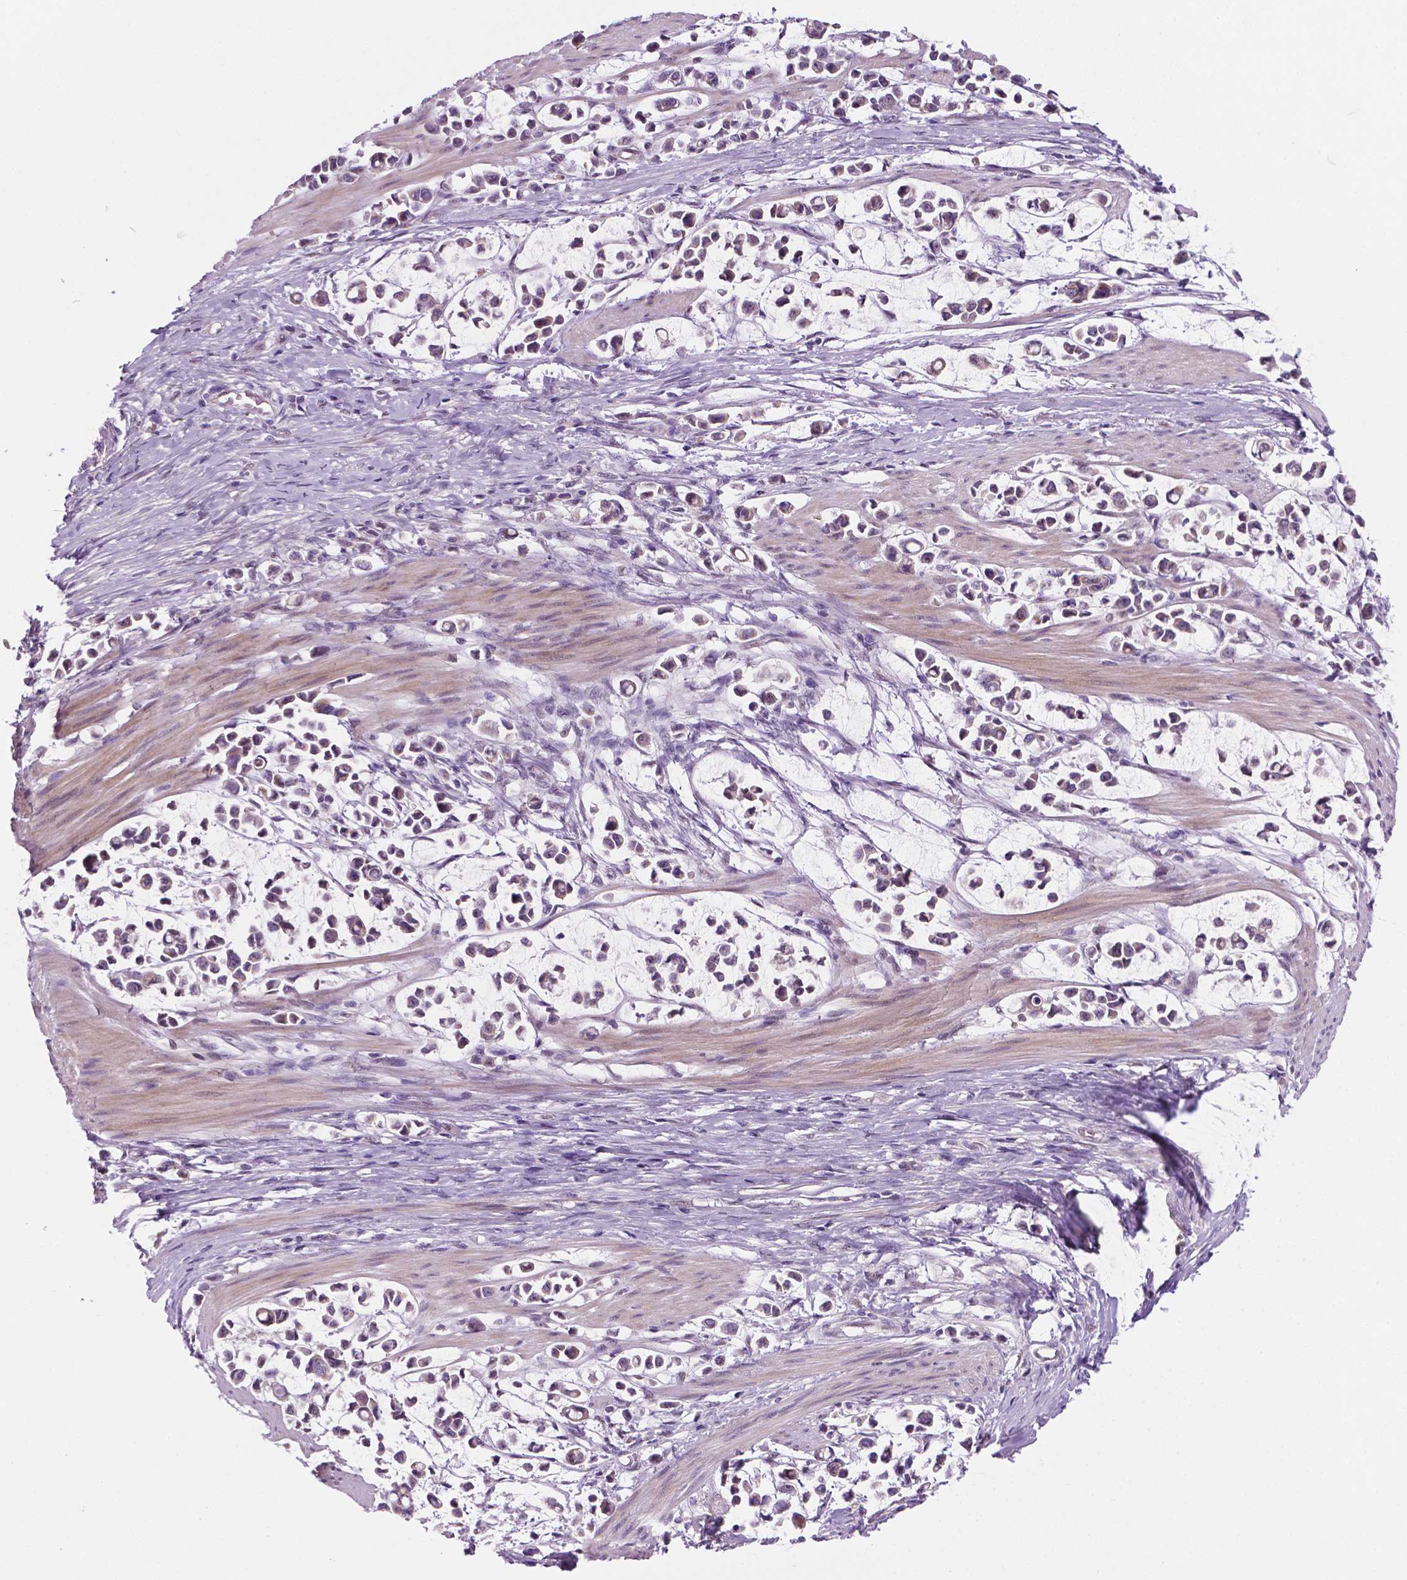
{"staining": {"intensity": "weak", "quantity": "<25%", "location": "nuclear"}, "tissue": "stomach cancer", "cell_type": "Tumor cells", "image_type": "cancer", "snomed": [{"axis": "morphology", "description": "Adenocarcinoma, NOS"}, {"axis": "topography", "description": "Stomach"}], "caption": "Immunohistochemical staining of adenocarcinoma (stomach) shows no significant expression in tumor cells.", "gene": "C18orf21", "patient": {"sex": "male", "age": 82}}